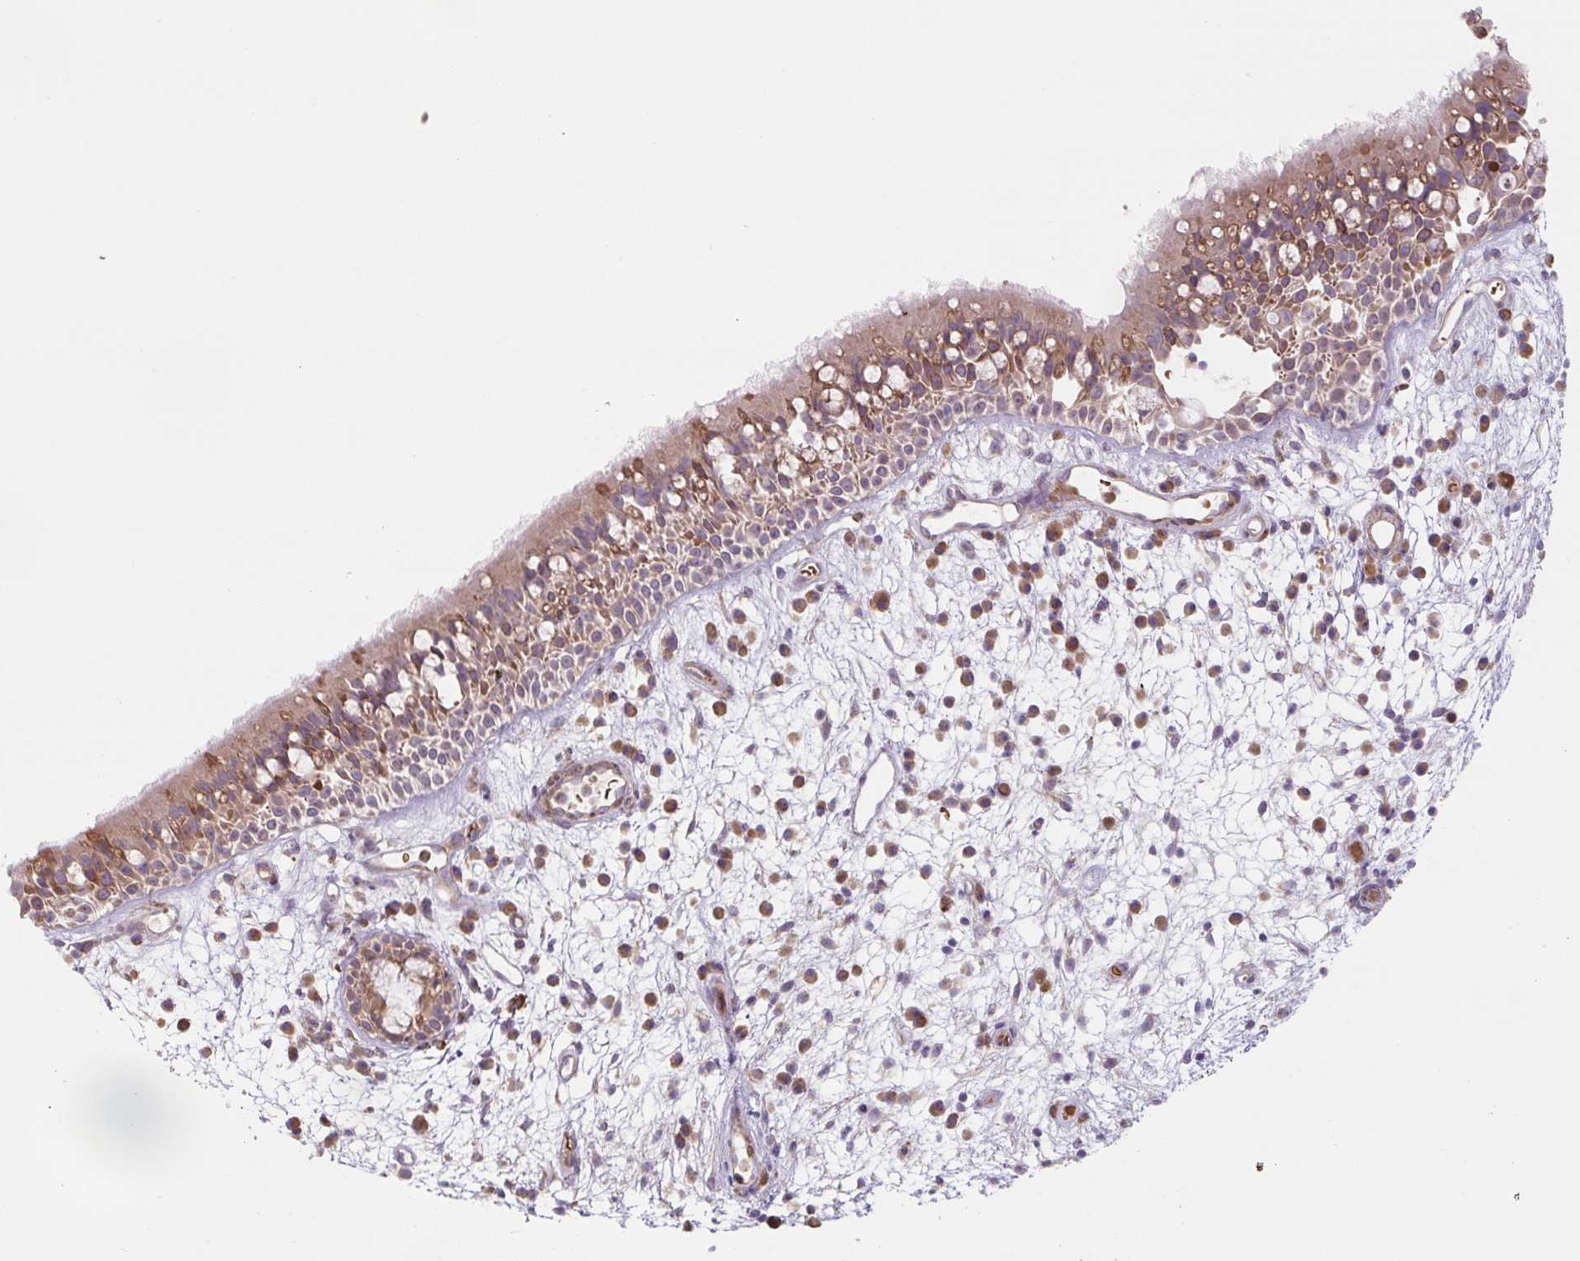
{"staining": {"intensity": "moderate", "quantity": ">75%", "location": "cytoplasmic/membranous"}, "tissue": "nasopharynx", "cell_type": "Respiratory epithelial cells", "image_type": "normal", "snomed": [{"axis": "morphology", "description": "Normal tissue, NOS"}, {"axis": "morphology", "description": "Inflammation, NOS"}, {"axis": "topography", "description": "Nasopharynx"}], "caption": "DAB (3,3'-diaminobenzidine) immunohistochemical staining of benign human nasopharynx demonstrates moderate cytoplasmic/membranous protein staining in approximately >75% of respiratory epithelial cells. (brown staining indicates protein expression, while blue staining denotes nuclei).", "gene": "RASA1", "patient": {"sex": "male", "age": 54}}